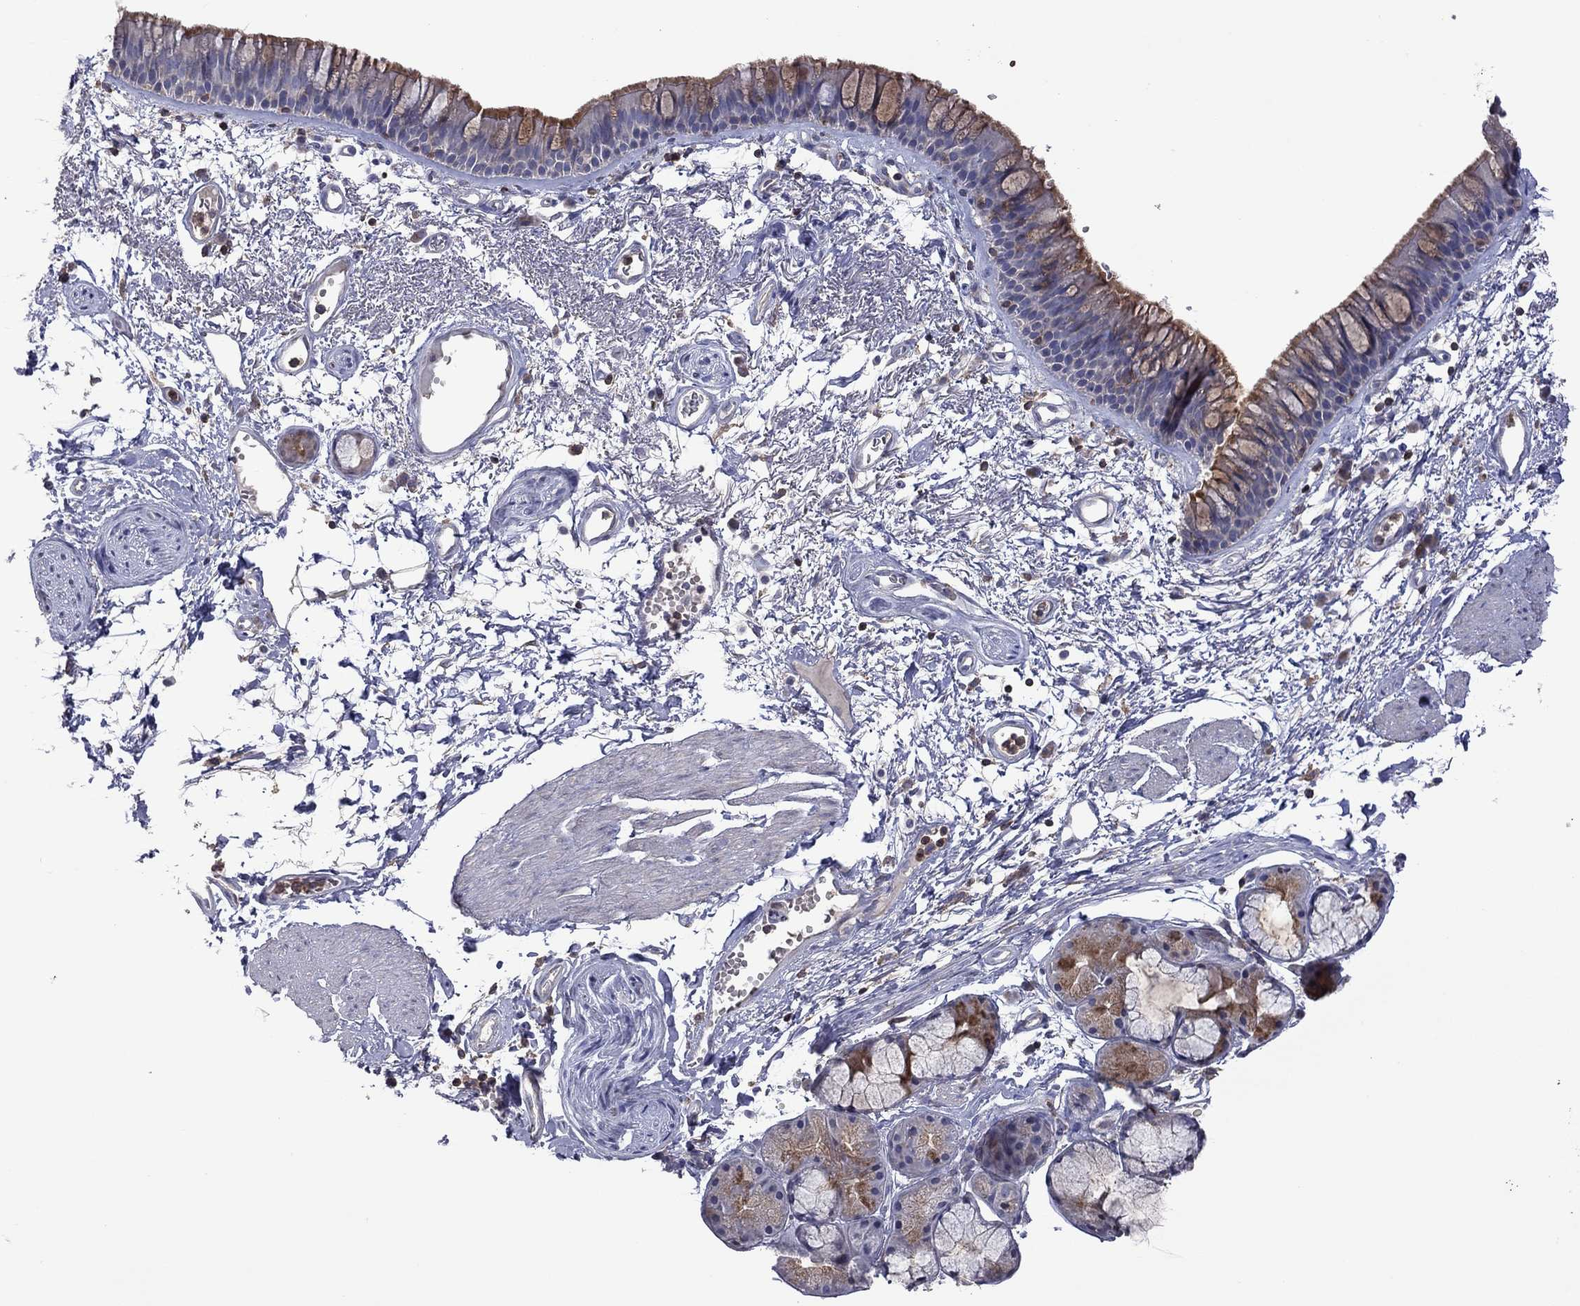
{"staining": {"intensity": "moderate", "quantity": "25%-75%", "location": "cytoplasmic/membranous"}, "tissue": "bronchus", "cell_type": "Respiratory epithelial cells", "image_type": "normal", "snomed": [{"axis": "morphology", "description": "Normal tissue, NOS"}, {"axis": "topography", "description": "Cartilage tissue"}, {"axis": "topography", "description": "Bronchus"}], "caption": "A high-resolution image shows immunohistochemistry staining of unremarkable bronchus, which demonstrates moderate cytoplasmic/membranous expression in about 25%-75% of respiratory epithelial cells.", "gene": "ENSG00000288520", "patient": {"sex": "male", "age": 66}}